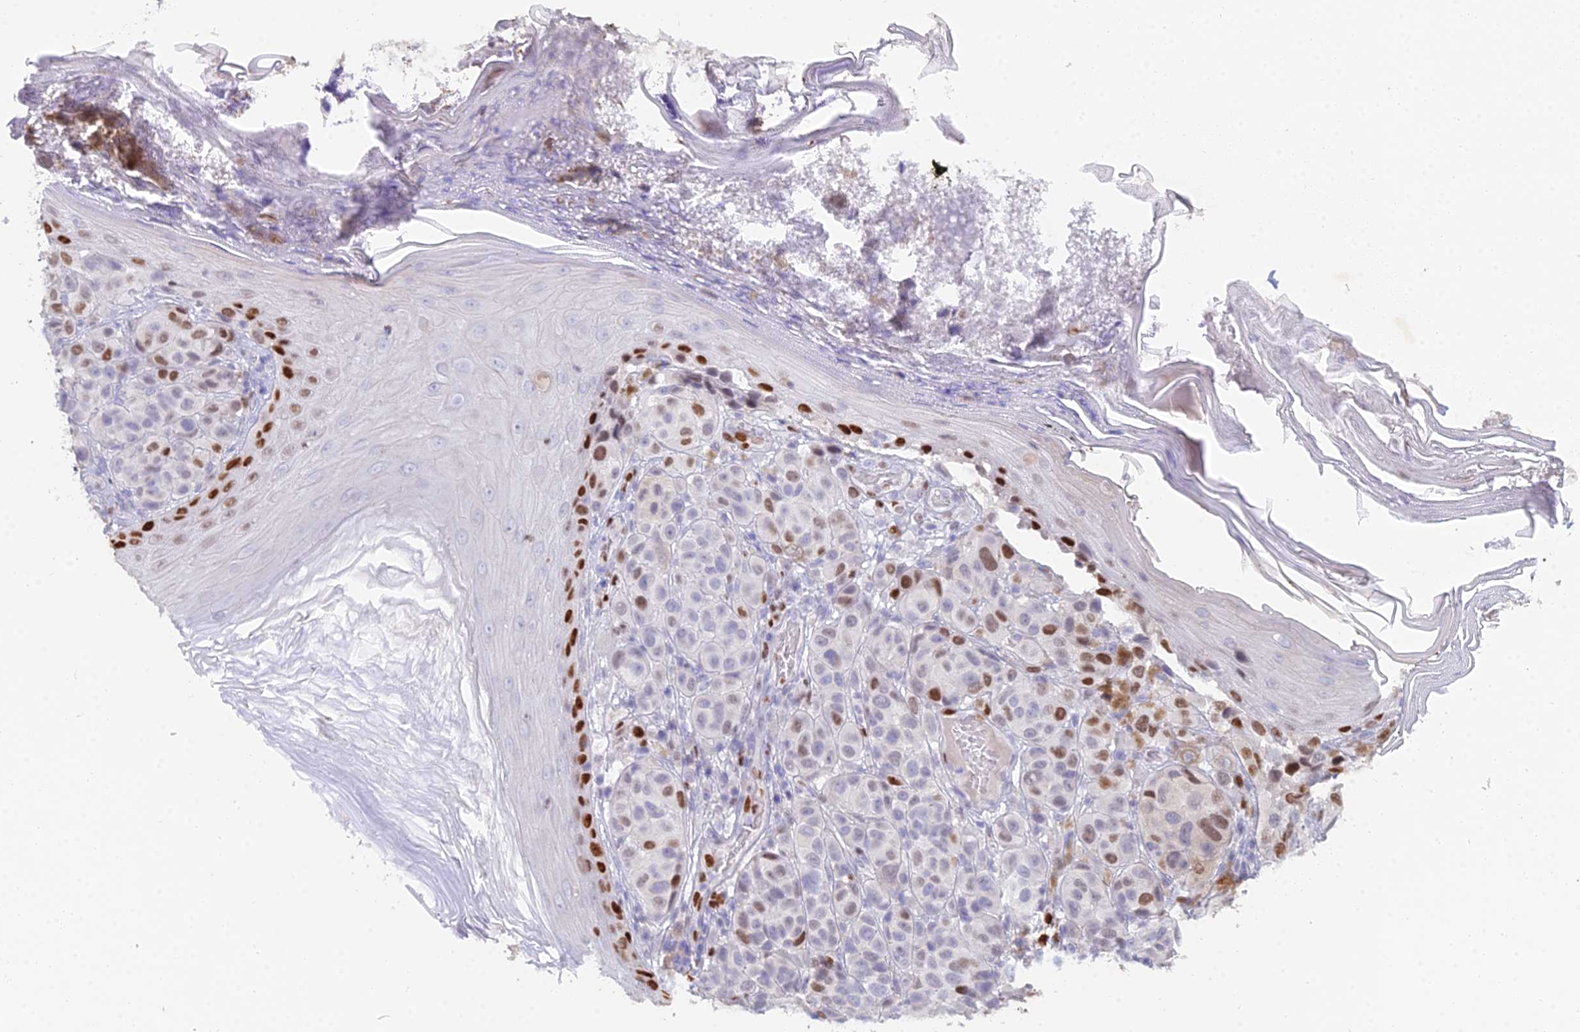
{"staining": {"intensity": "strong", "quantity": "<25%", "location": "nuclear"}, "tissue": "melanoma", "cell_type": "Tumor cells", "image_type": "cancer", "snomed": [{"axis": "morphology", "description": "Malignant melanoma, NOS"}, {"axis": "topography", "description": "Skin"}], "caption": "DAB (3,3'-diaminobenzidine) immunohistochemical staining of human malignant melanoma displays strong nuclear protein positivity in about <25% of tumor cells.", "gene": "MCM2", "patient": {"sex": "male", "age": 38}}